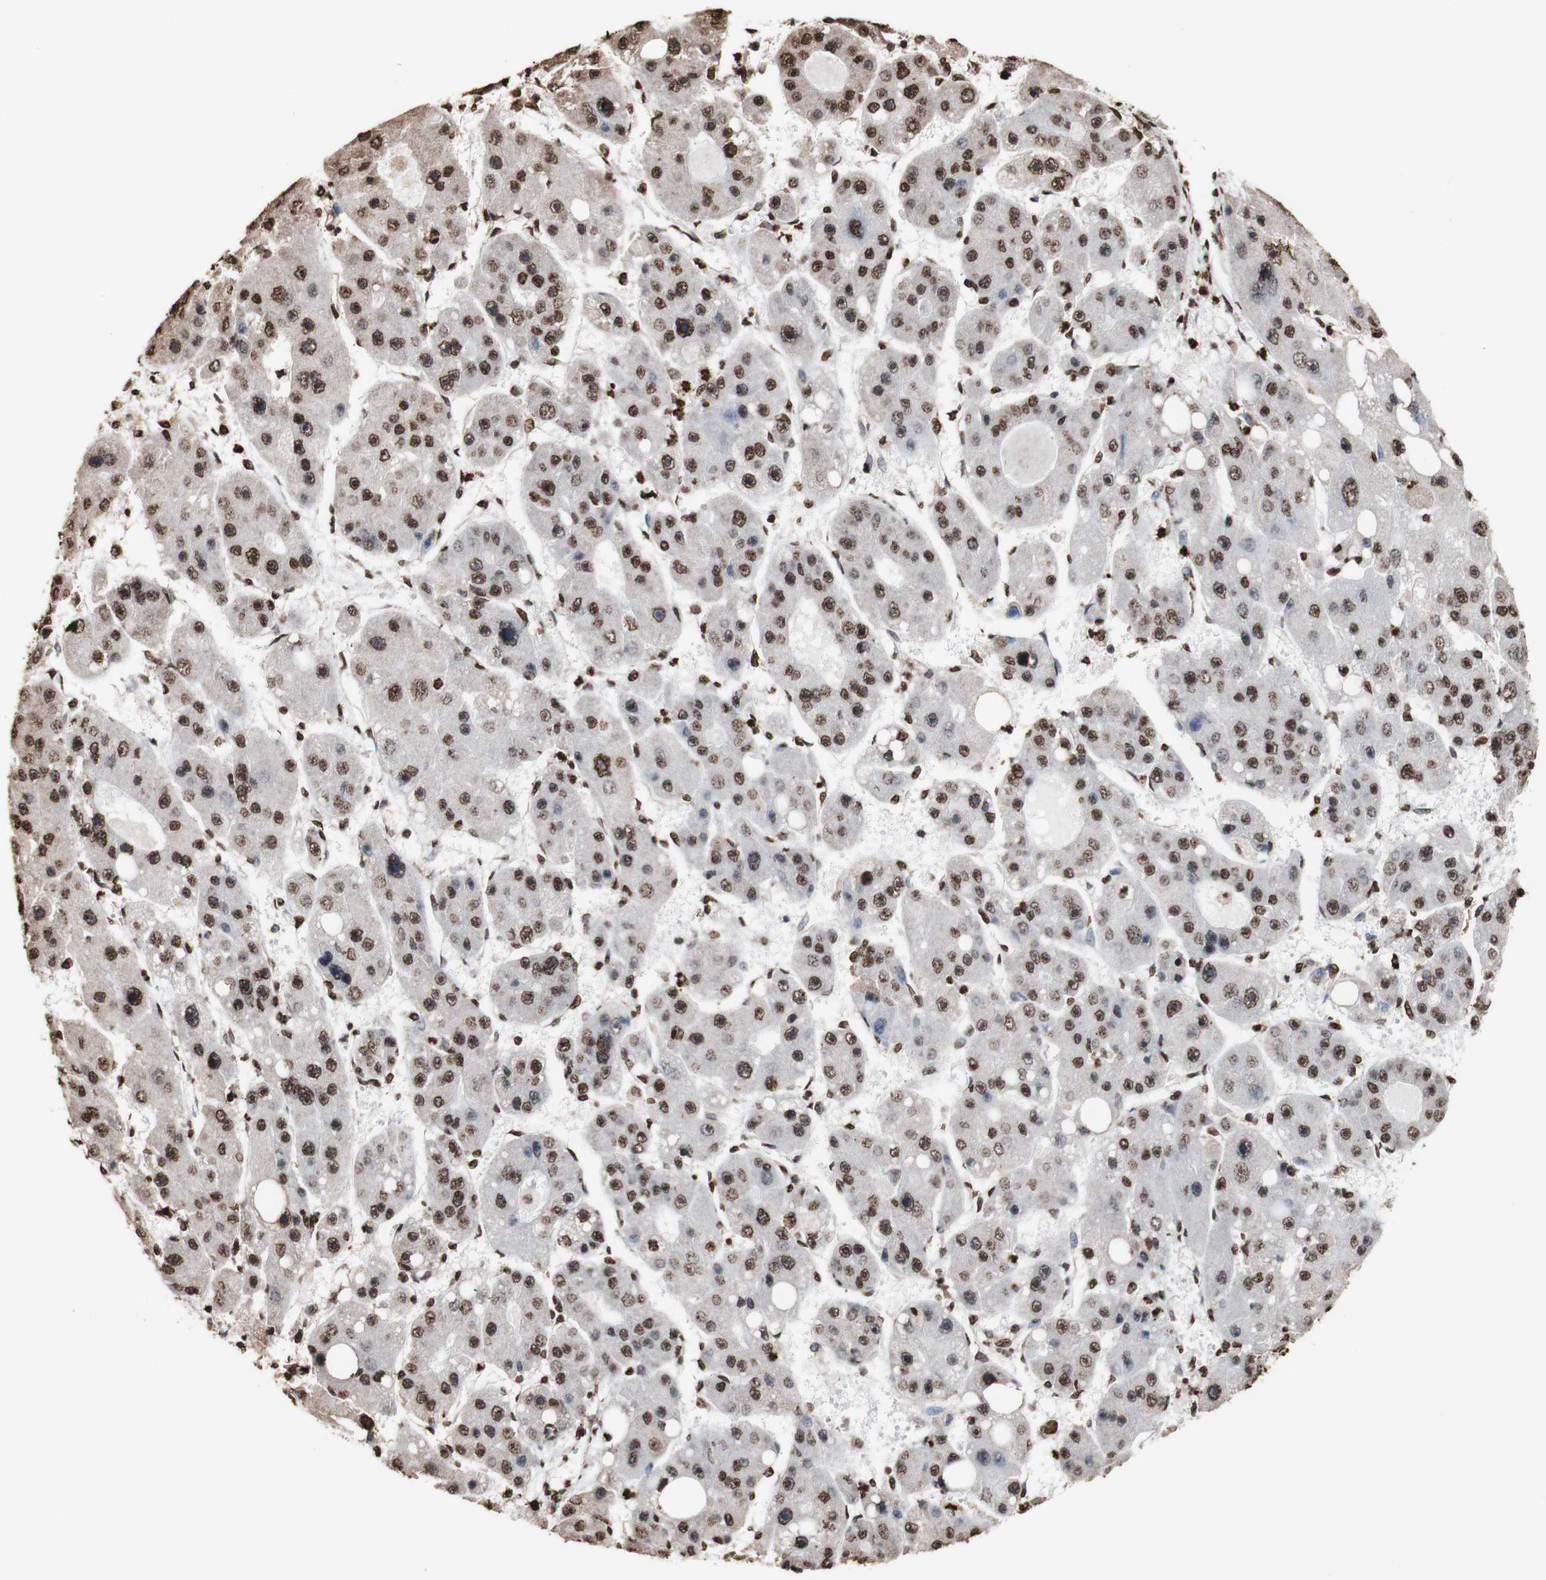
{"staining": {"intensity": "strong", "quantity": ">75%", "location": "cytoplasmic/membranous,nuclear"}, "tissue": "liver cancer", "cell_type": "Tumor cells", "image_type": "cancer", "snomed": [{"axis": "morphology", "description": "Carcinoma, Hepatocellular, NOS"}, {"axis": "topography", "description": "Liver"}], "caption": "Immunohistochemical staining of liver cancer reveals high levels of strong cytoplasmic/membranous and nuclear expression in about >75% of tumor cells. Ihc stains the protein in brown and the nuclei are stained blue.", "gene": "PIDD1", "patient": {"sex": "female", "age": 61}}